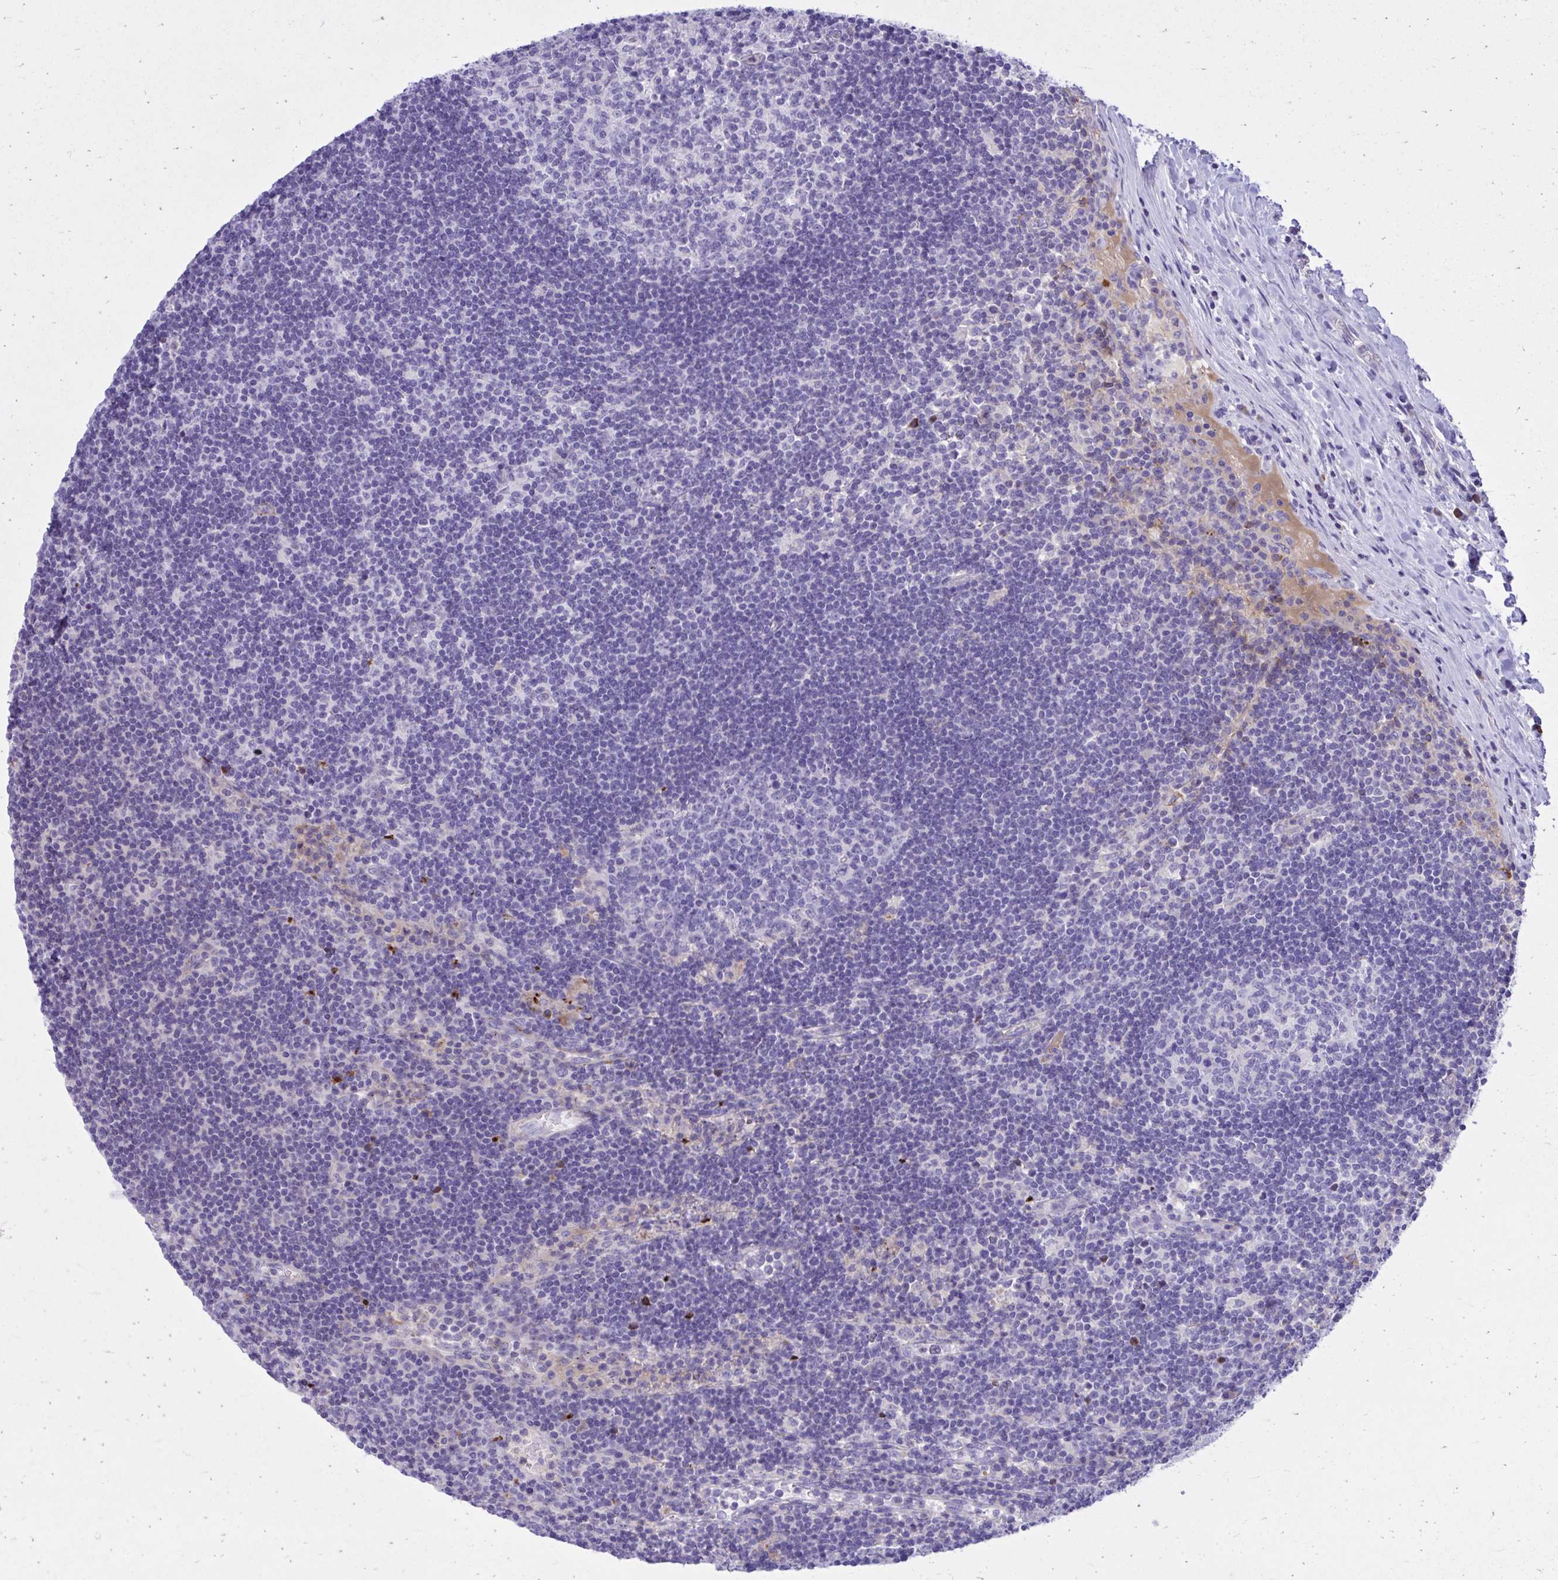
{"staining": {"intensity": "negative", "quantity": "none", "location": "none"}, "tissue": "lymph node", "cell_type": "Germinal center cells", "image_type": "normal", "snomed": [{"axis": "morphology", "description": "Normal tissue, NOS"}, {"axis": "topography", "description": "Lymph node"}], "caption": "IHC image of unremarkable lymph node: lymph node stained with DAB (3,3'-diaminobenzidine) exhibits no significant protein expression in germinal center cells.", "gene": "HRG", "patient": {"sex": "male", "age": 67}}